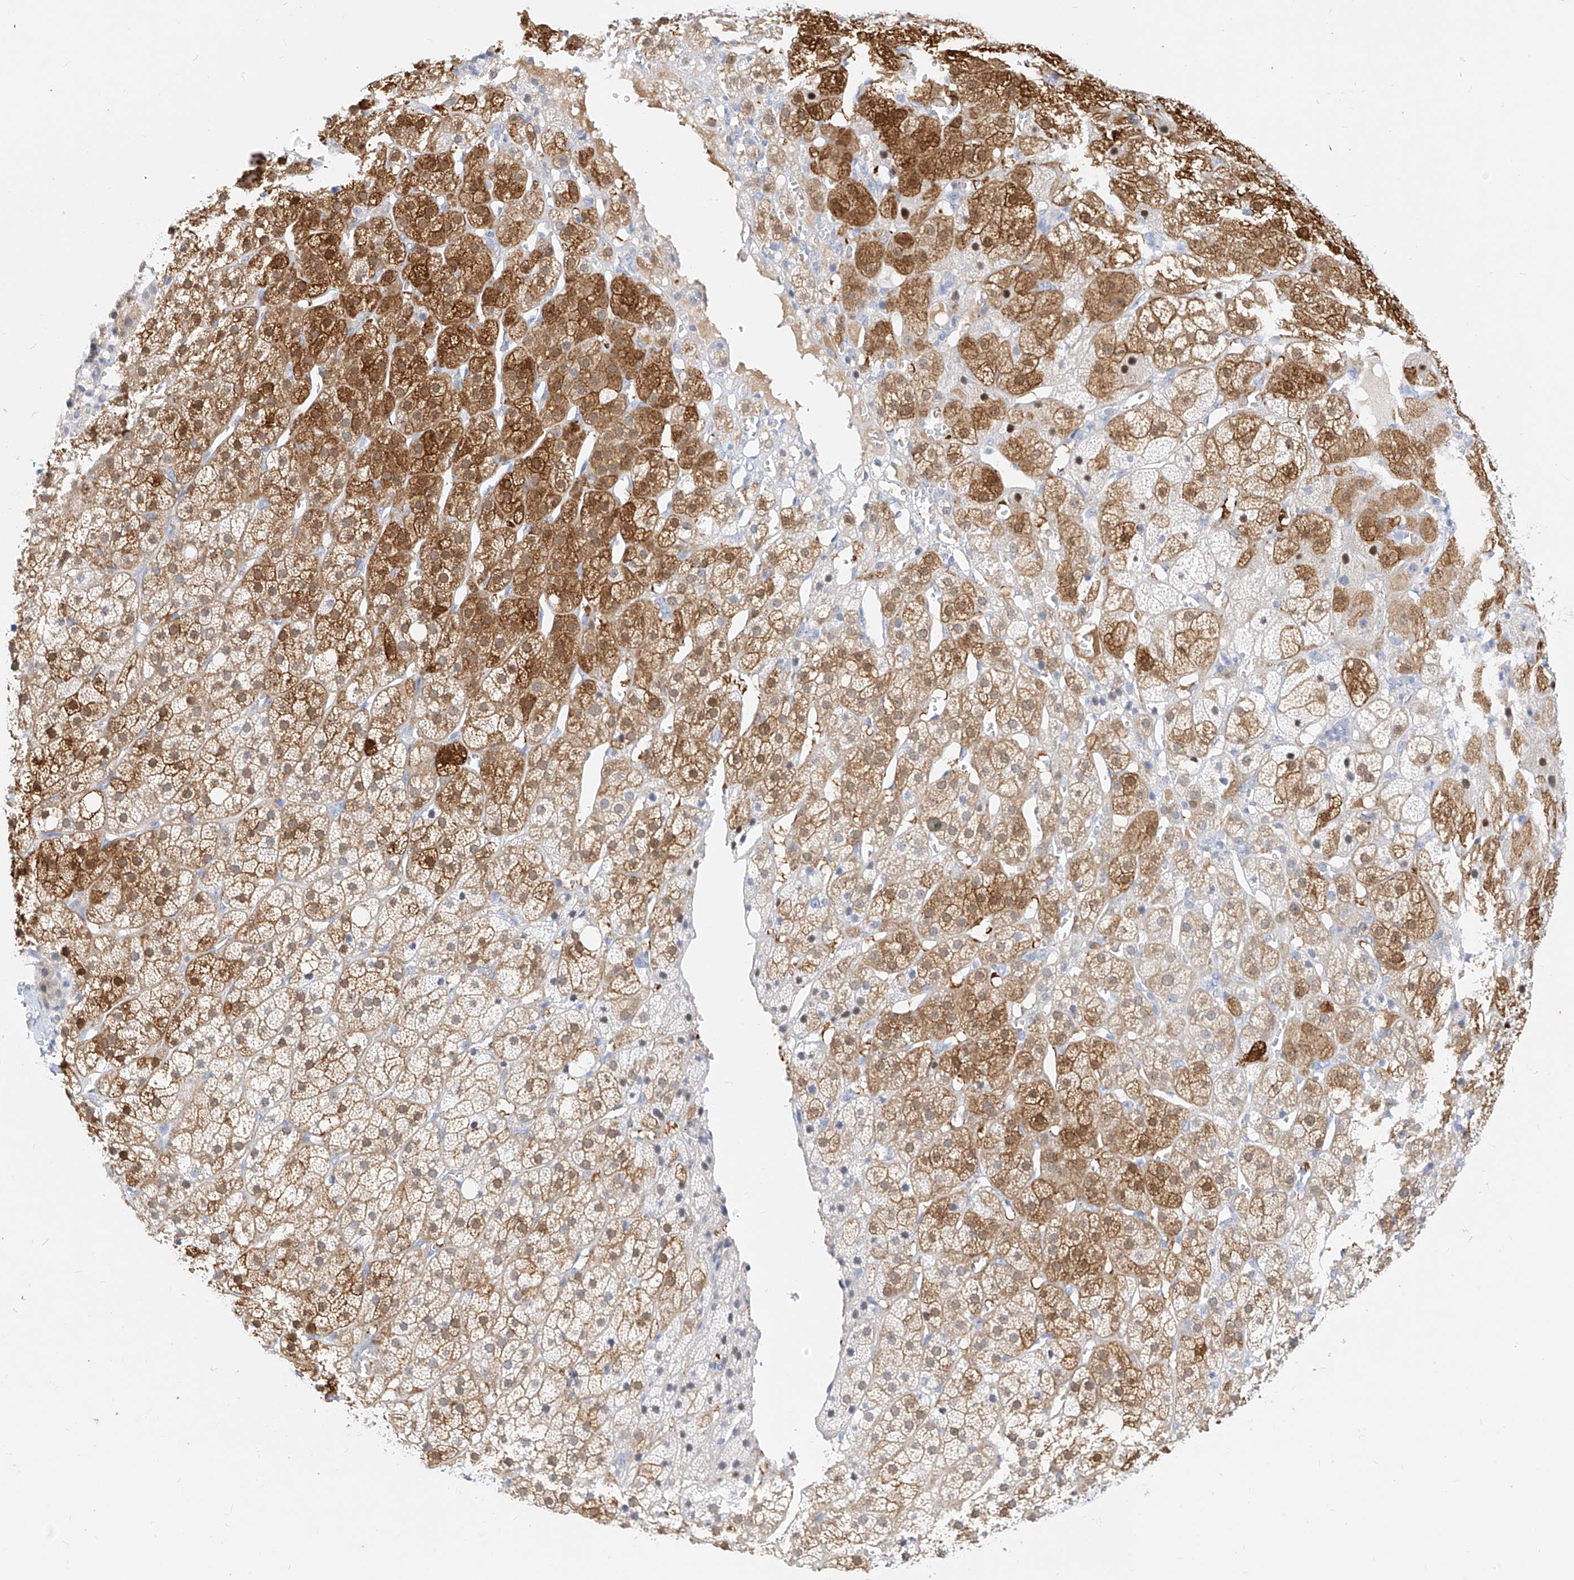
{"staining": {"intensity": "moderate", "quantity": "25%-75%", "location": "cytoplasmic/membranous"}, "tissue": "adrenal gland", "cell_type": "Glandular cells", "image_type": "normal", "snomed": [{"axis": "morphology", "description": "Normal tissue, NOS"}, {"axis": "topography", "description": "Adrenal gland"}], "caption": "The micrograph demonstrates staining of unremarkable adrenal gland, revealing moderate cytoplasmic/membranous protein positivity (brown color) within glandular cells. Immunohistochemistry (ihc) stains the protein of interest in brown and the nuclei are stained blue.", "gene": "ZZEF1", "patient": {"sex": "female", "age": 57}}